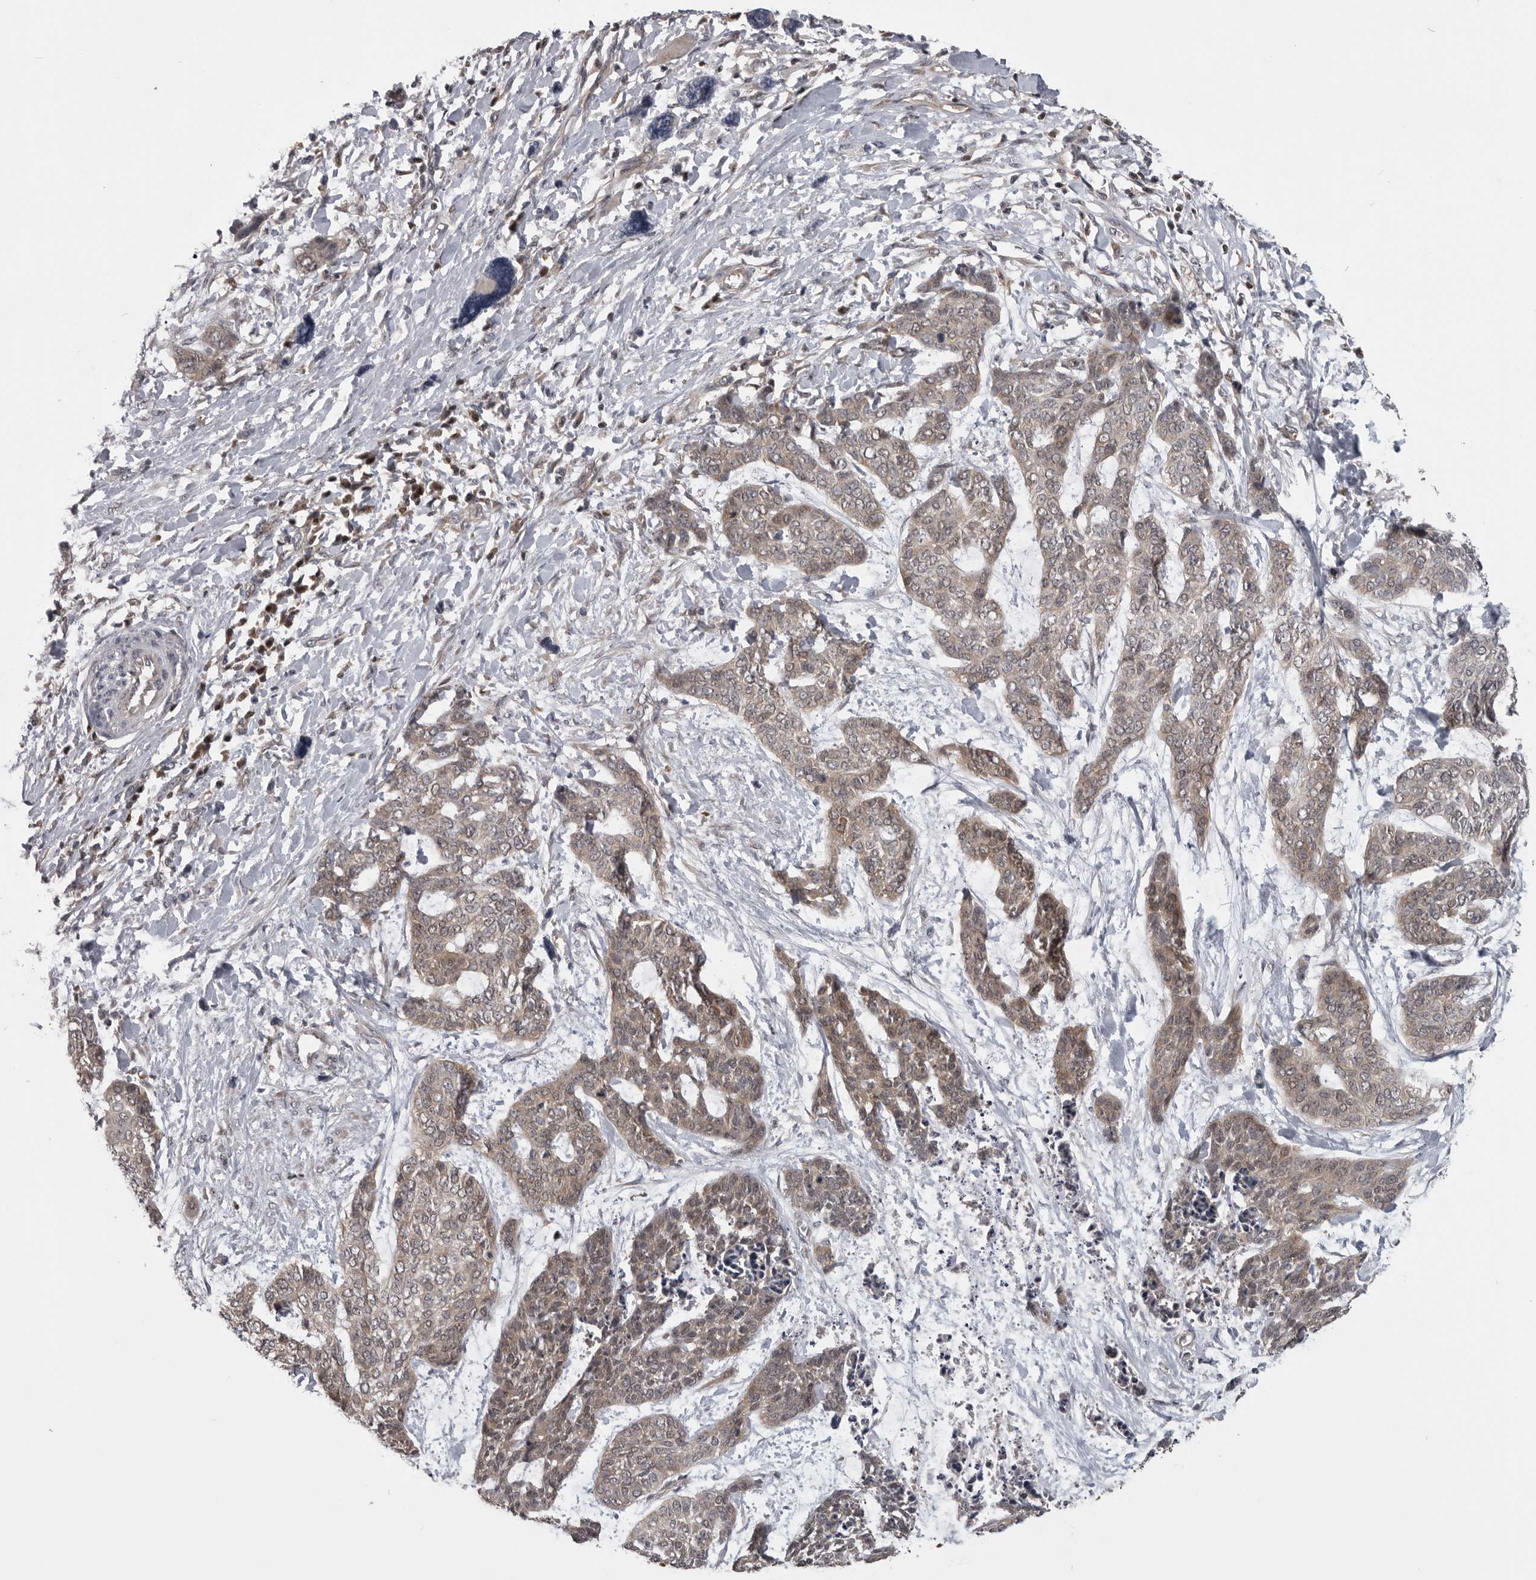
{"staining": {"intensity": "weak", "quantity": ">75%", "location": "cytoplasmic/membranous"}, "tissue": "skin cancer", "cell_type": "Tumor cells", "image_type": "cancer", "snomed": [{"axis": "morphology", "description": "Basal cell carcinoma"}, {"axis": "topography", "description": "Skin"}], "caption": "IHC of human skin cancer displays low levels of weak cytoplasmic/membranous staining in approximately >75% of tumor cells.", "gene": "MAPK13", "patient": {"sex": "female", "age": 64}}